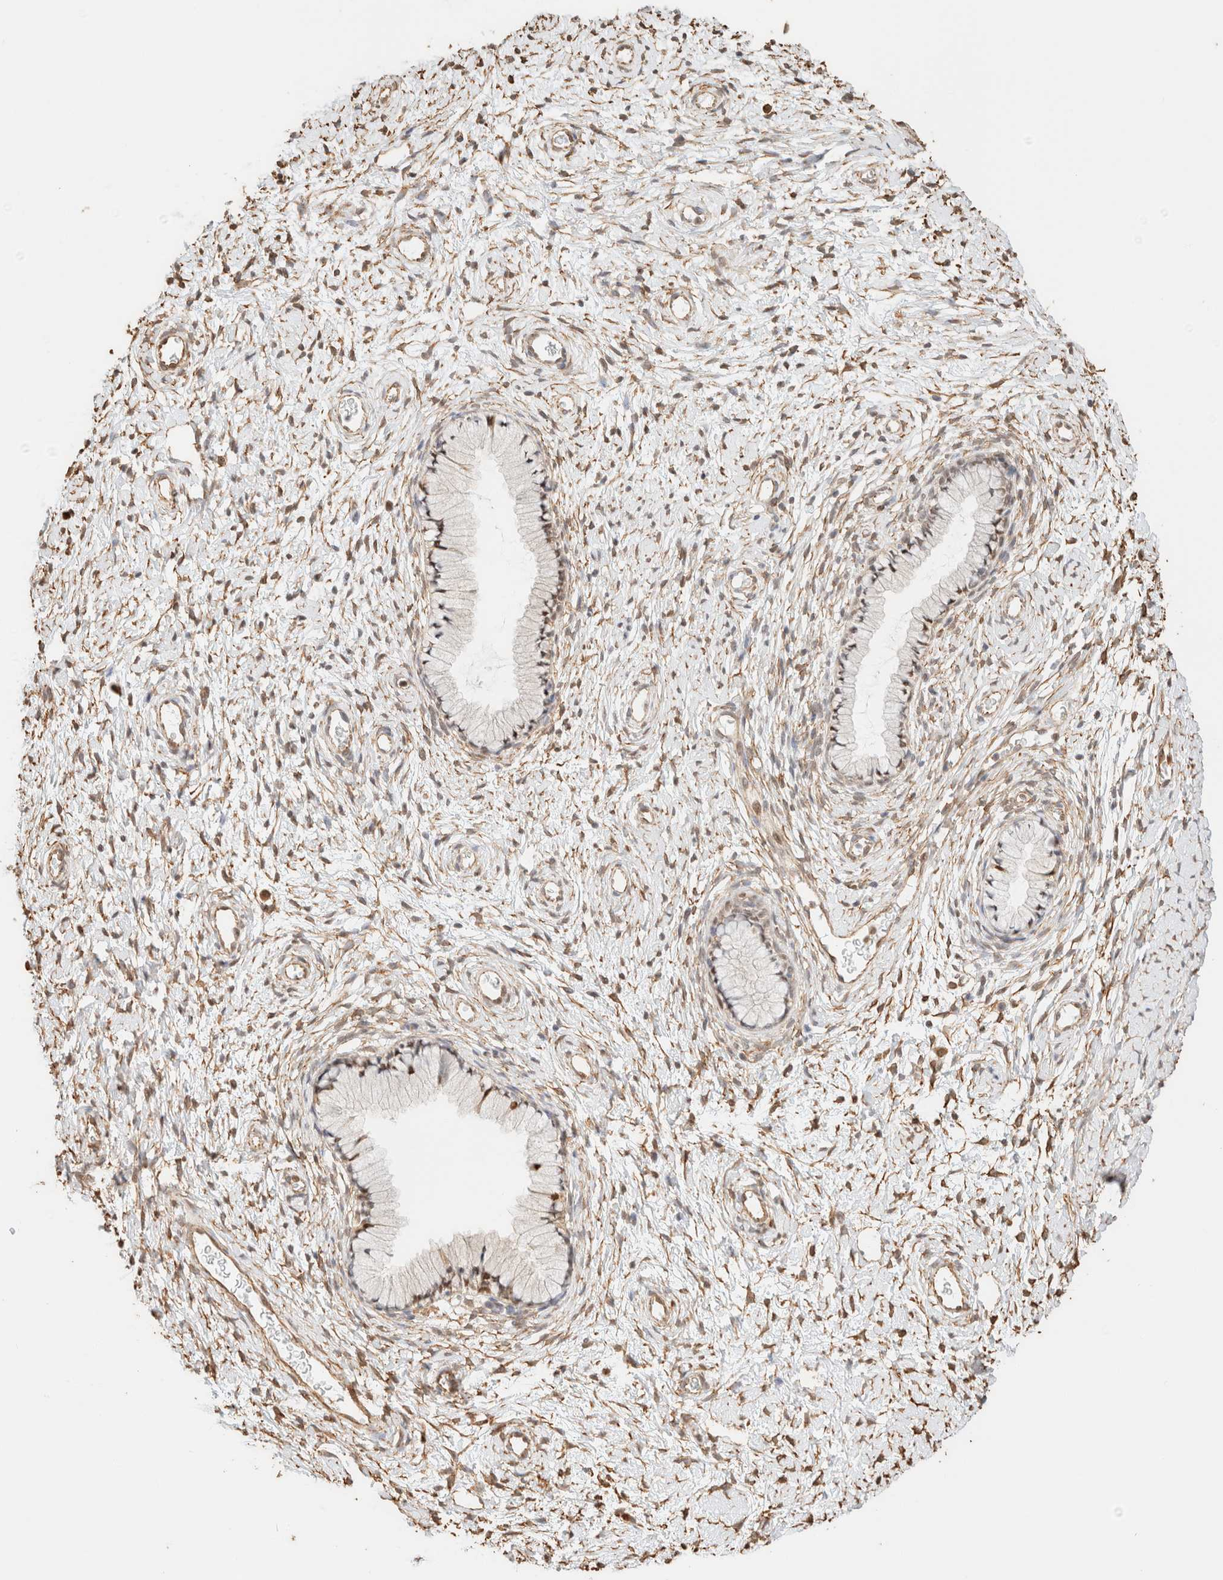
{"staining": {"intensity": "moderate", "quantity": ">75%", "location": "nuclear"}, "tissue": "cervix", "cell_type": "Glandular cells", "image_type": "normal", "snomed": [{"axis": "morphology", "description": "Normal tissue, NOS"}, {"axis": "topography", "description": "Cervix"}], "caption": "A brown stain labels moderate nuclear expression of a protein in glandular cells of normal cervix.", "gene": "ARID5A", "patient": {"sex": "female", "age": 72}}